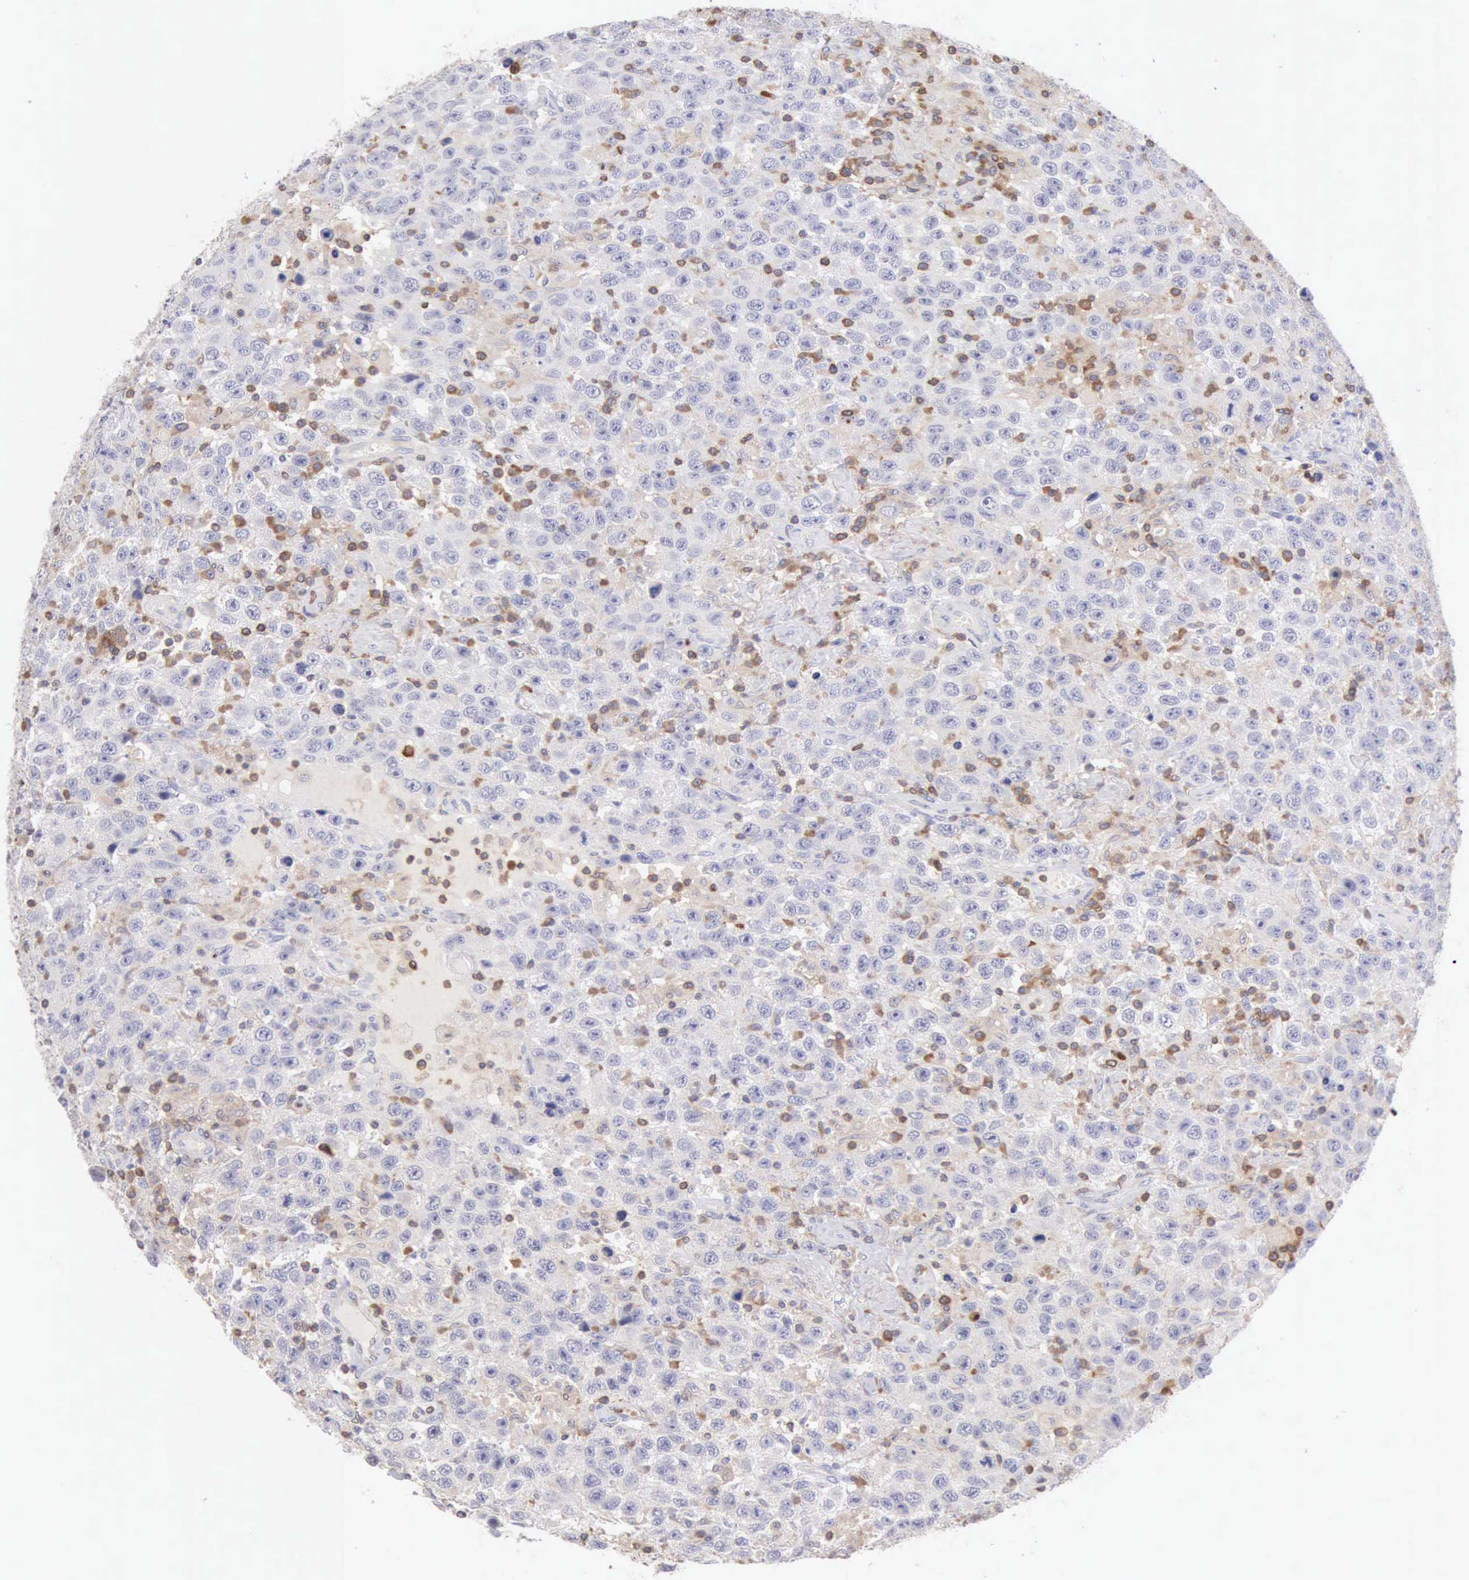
{"staining": {"intensity": "negative", "quantity": "none", "location": "none"}, "tissue": "testis cancer", "cell_type": "Tumor cells", "image_type": "cancer", "snomed": [{"axis": "morphology", "description": "Seminoma, NOS"}, {"axis": "topography", "description": "Testis"}], "caption": "Photomicrograph shows no significant protein staining in tumor cells of testis seminoma.", "gene": "SASH3", "patient": {"sex": "male", "age": 41}}